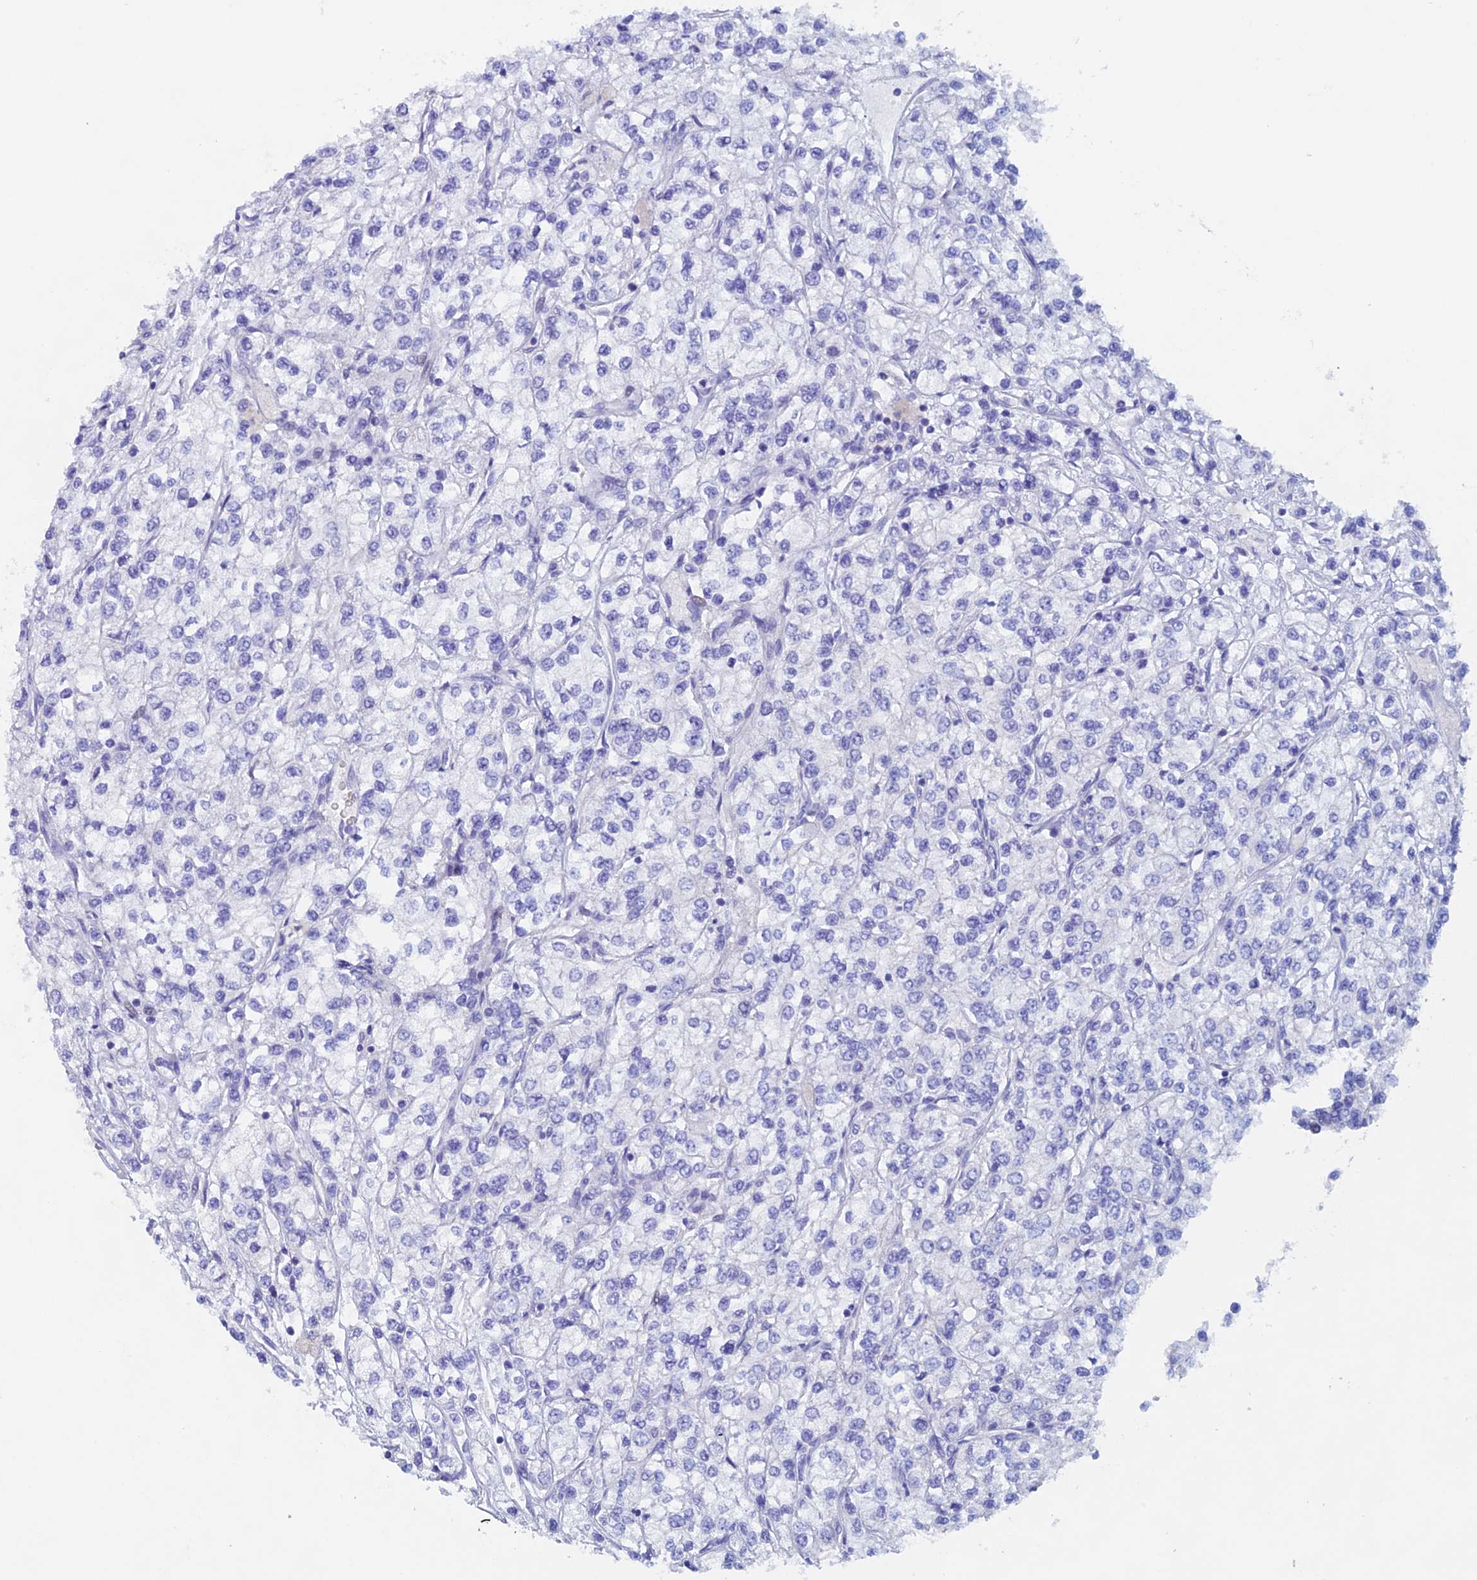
{"staining": {"intensity": "negative", "quantity": "none", "location": "none"}, "tissue": "renal cancer", "cell_type": "Tumor cells", "image_type": "cancer", "snomed": [{"axis": "morphology", "description": "Adenocarcinoma, NOS"}, {"axis": "topography", "description": "Kidney"}], "caption": "Immunohistochemistry of renal adenocarcinoma demonstrates no staining in tumor cells.", "gene": "PSMC3IP", "patient": {"sex": "male", "age": 80}}